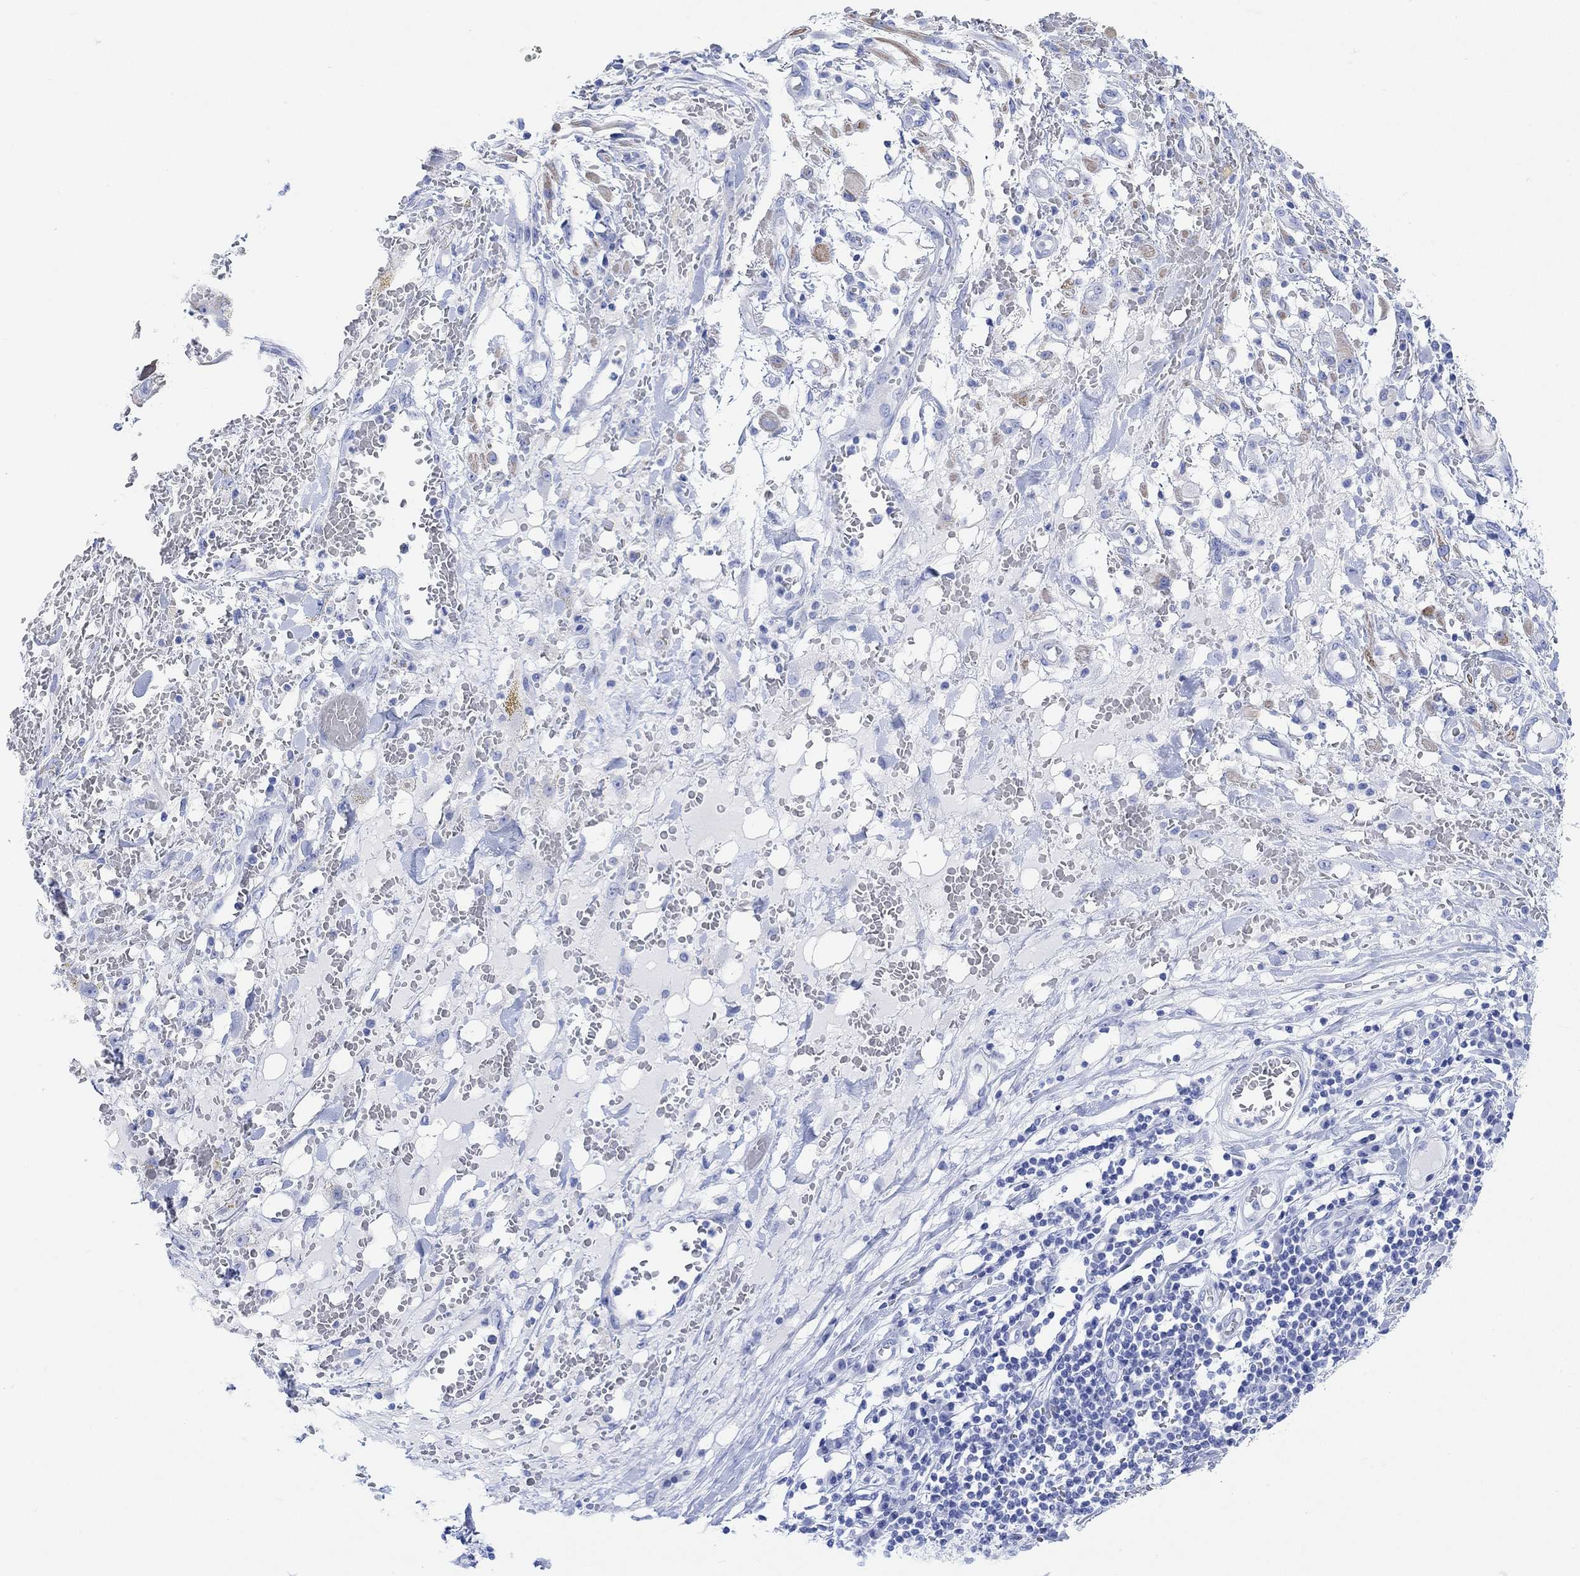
{"staining": {"intensity": "negative", "quantity": "none", "location": "none"}, "tissue": "melanoma", "cell_type": "Tumor cells", "image_type": "cancer", "snomed": [{"axis": "morphology", "description": "Malignant melanoma, NOS"}, {"axis": "topography", "description": "Skin"}], "caption": "IHC histopathology image of neoplastic tissue: melanoma stained with DAB demonstrates no significant protein expression in tumor cells. (IHC, brightfield microscopy, high magnification).", "gene": "ANKRD33", "patient": {"sex": "female", "age": 91}}